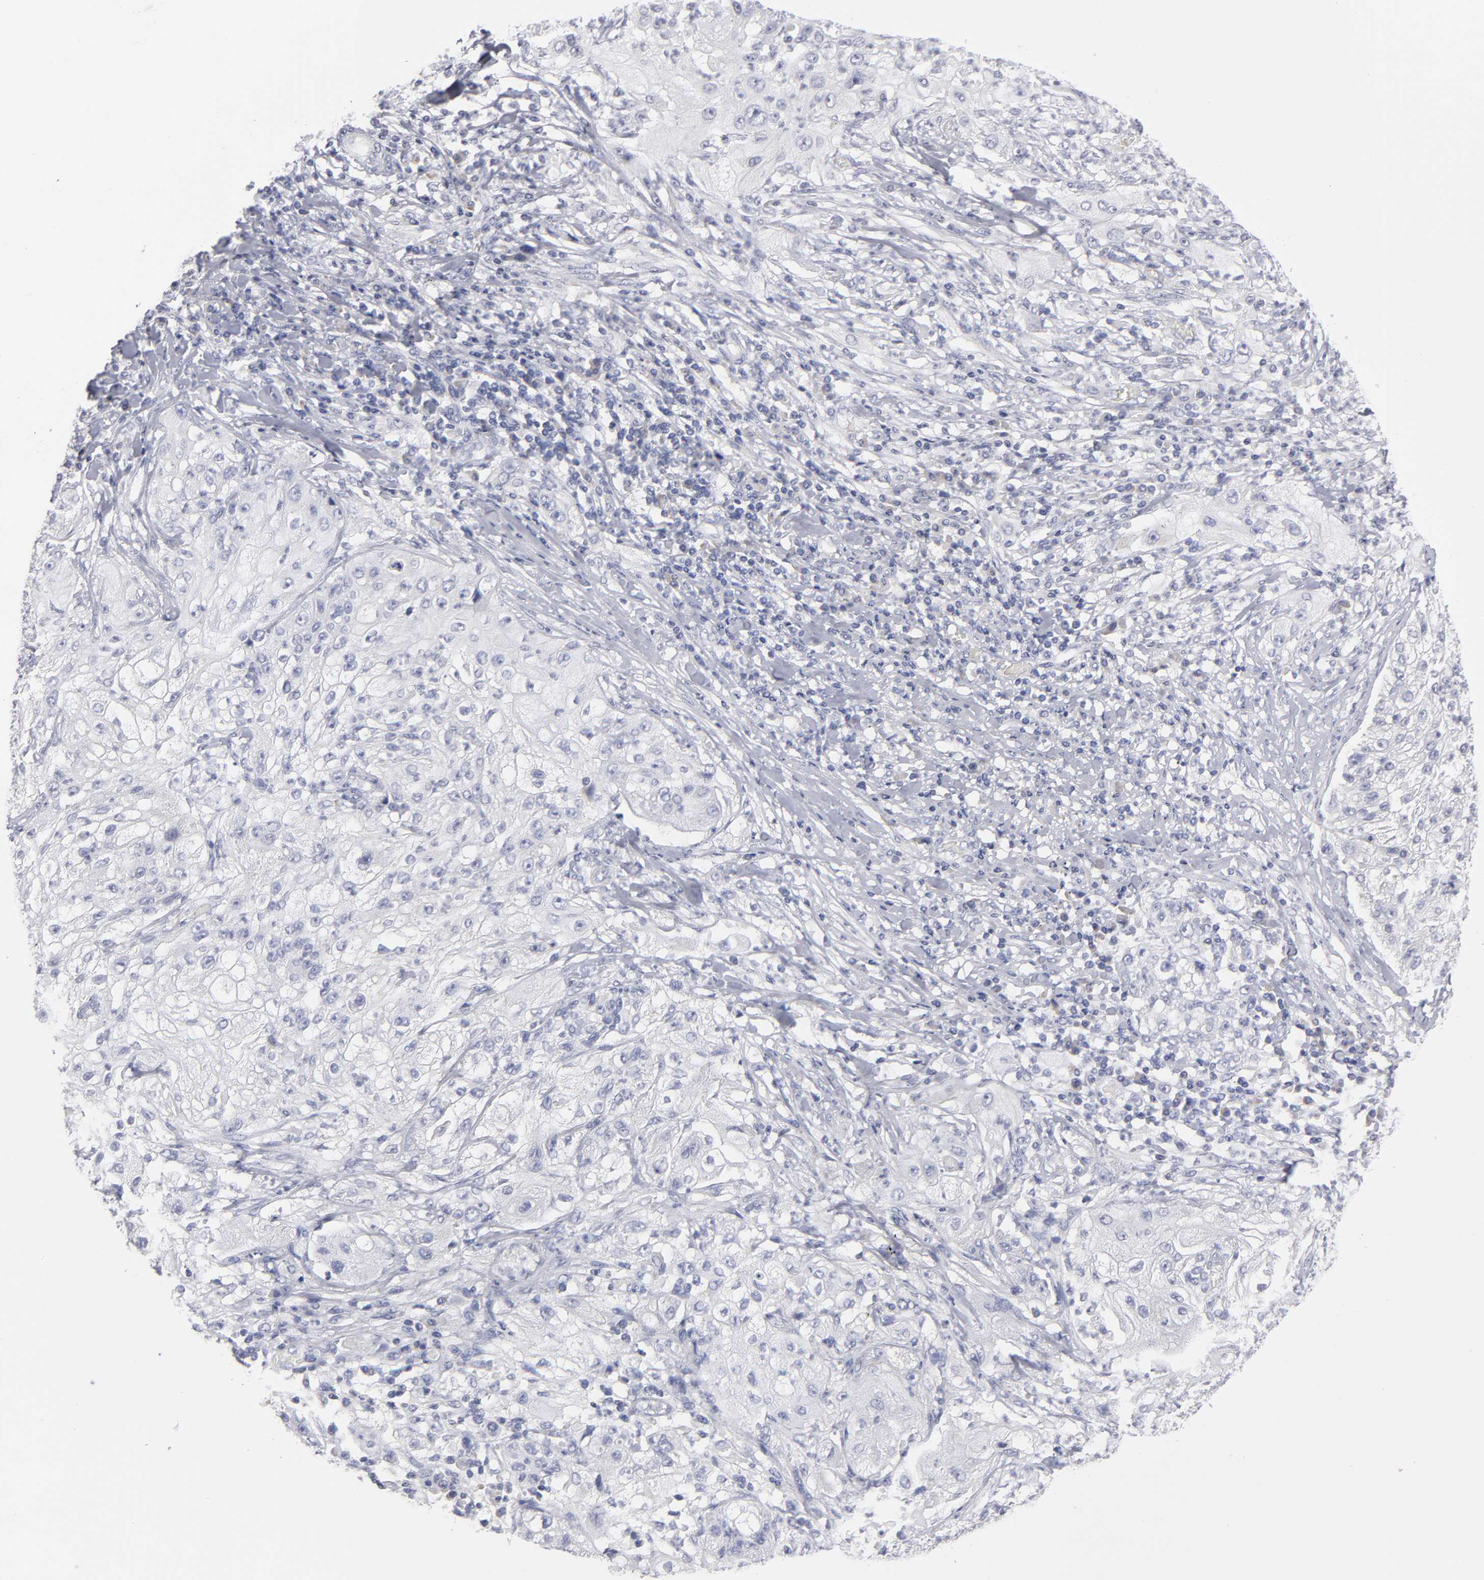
{"staining": {"intensity": "negative", "quantity": "none", "location": "none"}, "tissue": "lung cancer", "cell_type": "Tumor cells", "image_type": "cancer", "snomed": [{"axis": "morphology", "description": "Inflammation, NOS"}, {"axis": "morphology", "description": "Squamous cell carcinoma, NOS"}, {"axis": "topography", "description": "Lymph node"}, {"axis": "topography", "description": "Soft tissue"}, {"axis": "topography", "description": "Lung"}], "caption": "Tumor cells show no significant protein expression in lung cancer (squamous cell carcinoma).", "gene": "CCDC80", "patient": {"sex": "male", "age": 66}}